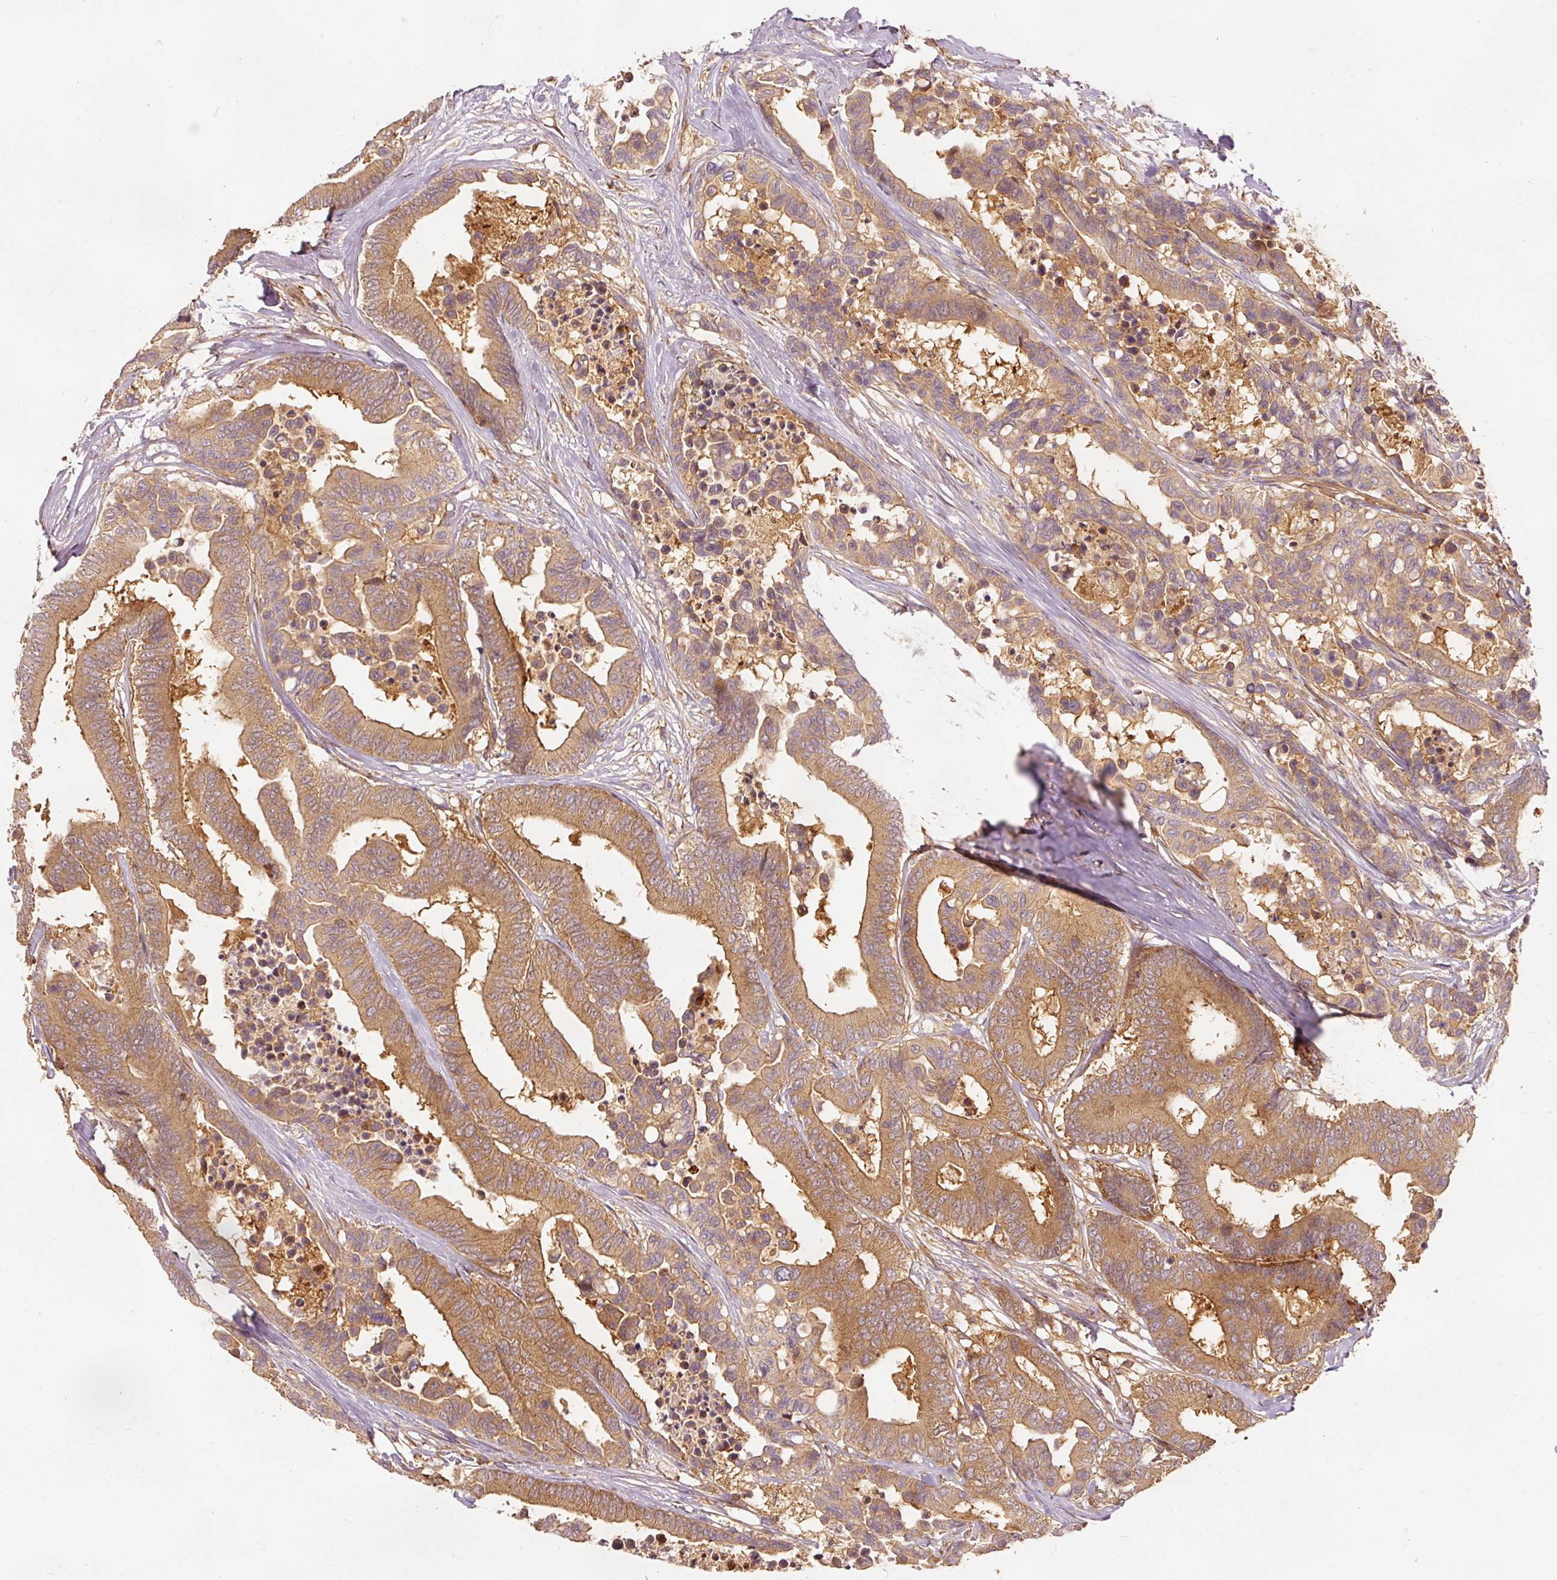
{"staining": {"intensity": "moderate", "quantity": ">75%", "location": "cytoplasmic/membranous"}, "tissue": "colorectal cancer", "cell_type": "Tumor cells", "image_type": "cancer", "snomed": [{"axis": "morphology", "description": "Normal tissue, NOS"}, {"axis": "morphology", "description": "Adenocarcinoma, NOS"}, {"axis": "topography", "description": "Colon"}], "caption": "Brown immunohistochemical staining in colorectal adenocarcinoma exhibits moderate cytoplasmic/membranous expression in approximately >75% of tumor cells.", "gene": "EIF3B", "patient": {"sex": "male", "age": 82}}